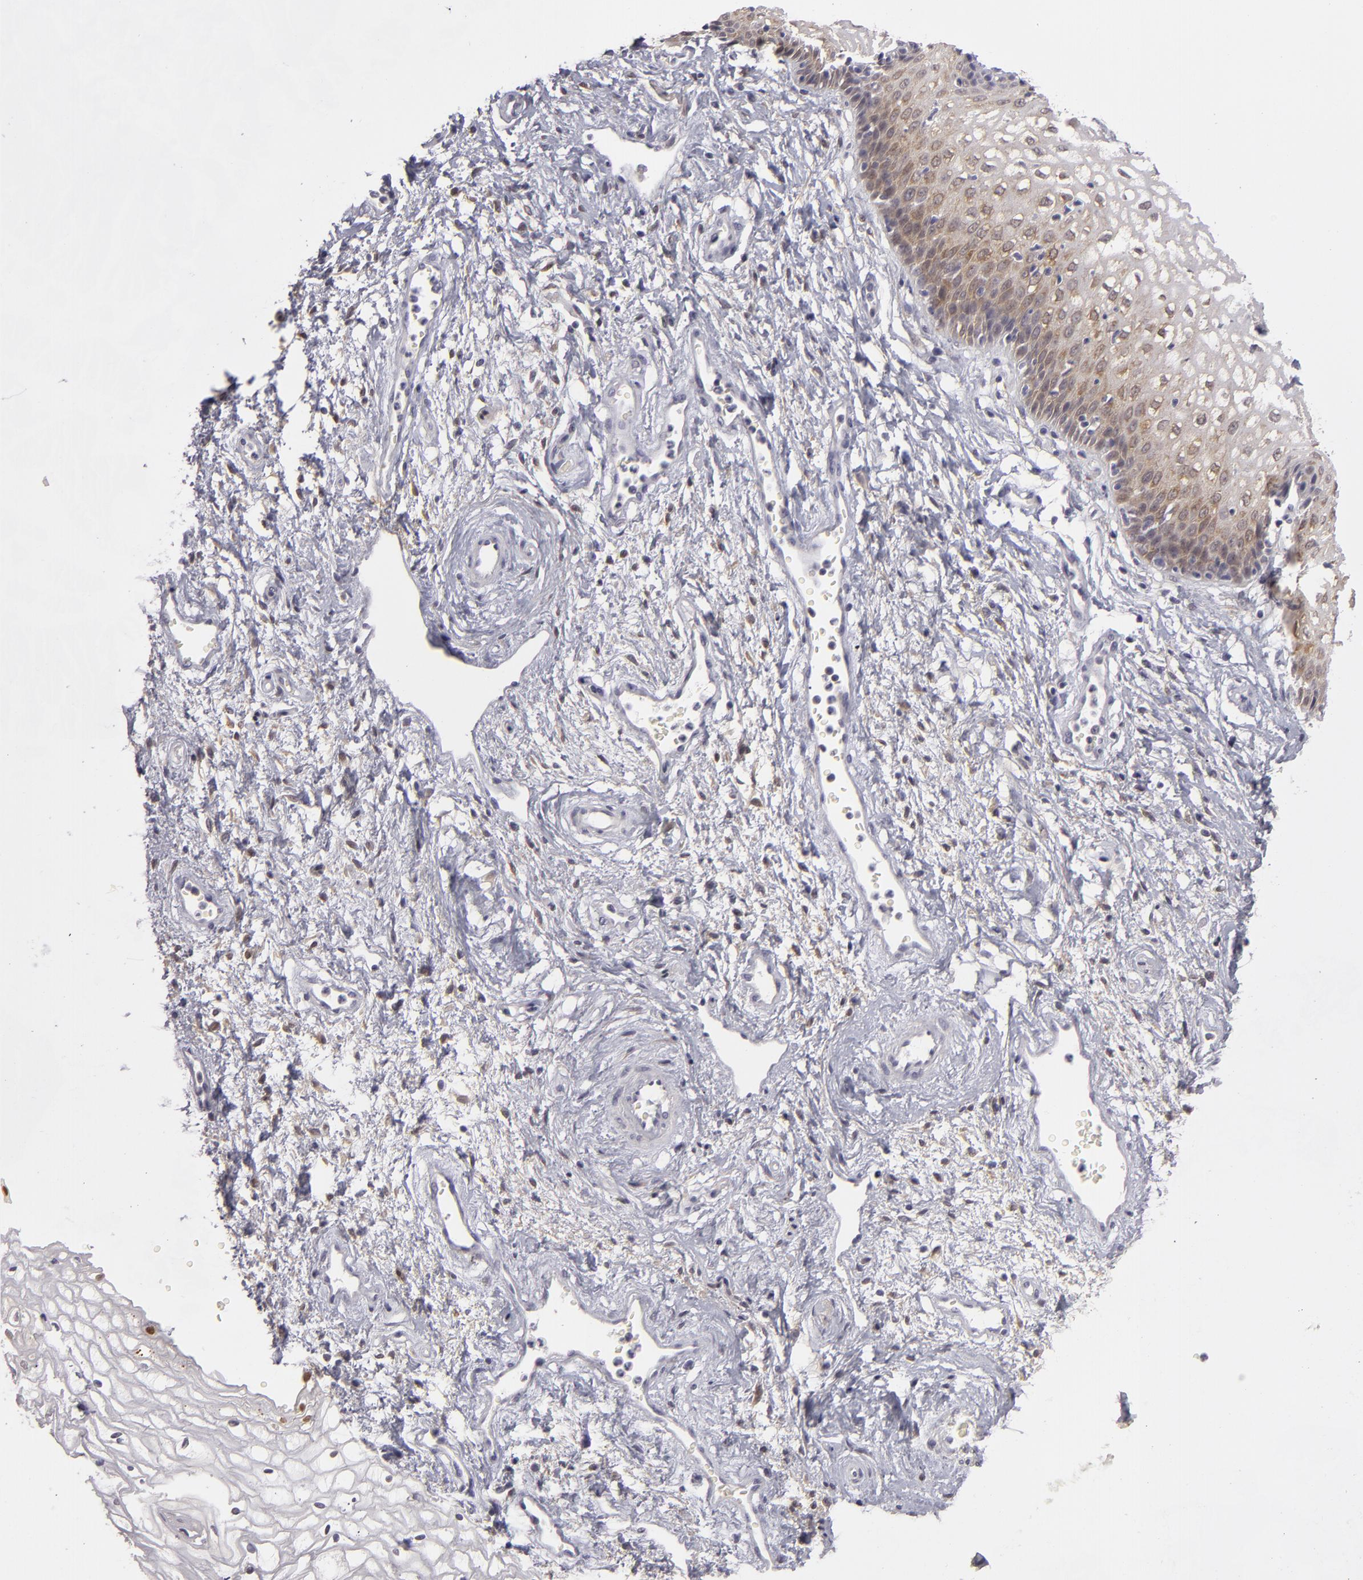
{"staining": {"intensity": "weak", "quantity": "25%-75%", "location": "cytoplasmic/membranous"}, "tissue": "vagina", "cell_type": "Squamous epithelial cells", "image_type": "normal", "snomed": [{"axis": "morphology", "description": "Normal tissue, NOS"}, {"axis": "topography", "description": "Vagina"}], "caption": "This is an image of immunohistochemistry (IHC) staining of normal vagina, which shows weak staining in the cytoplasmic/membranous of squamous epithelial cells.", "gene": "EFS", "patient": {"sex": "female", "age": 34}}